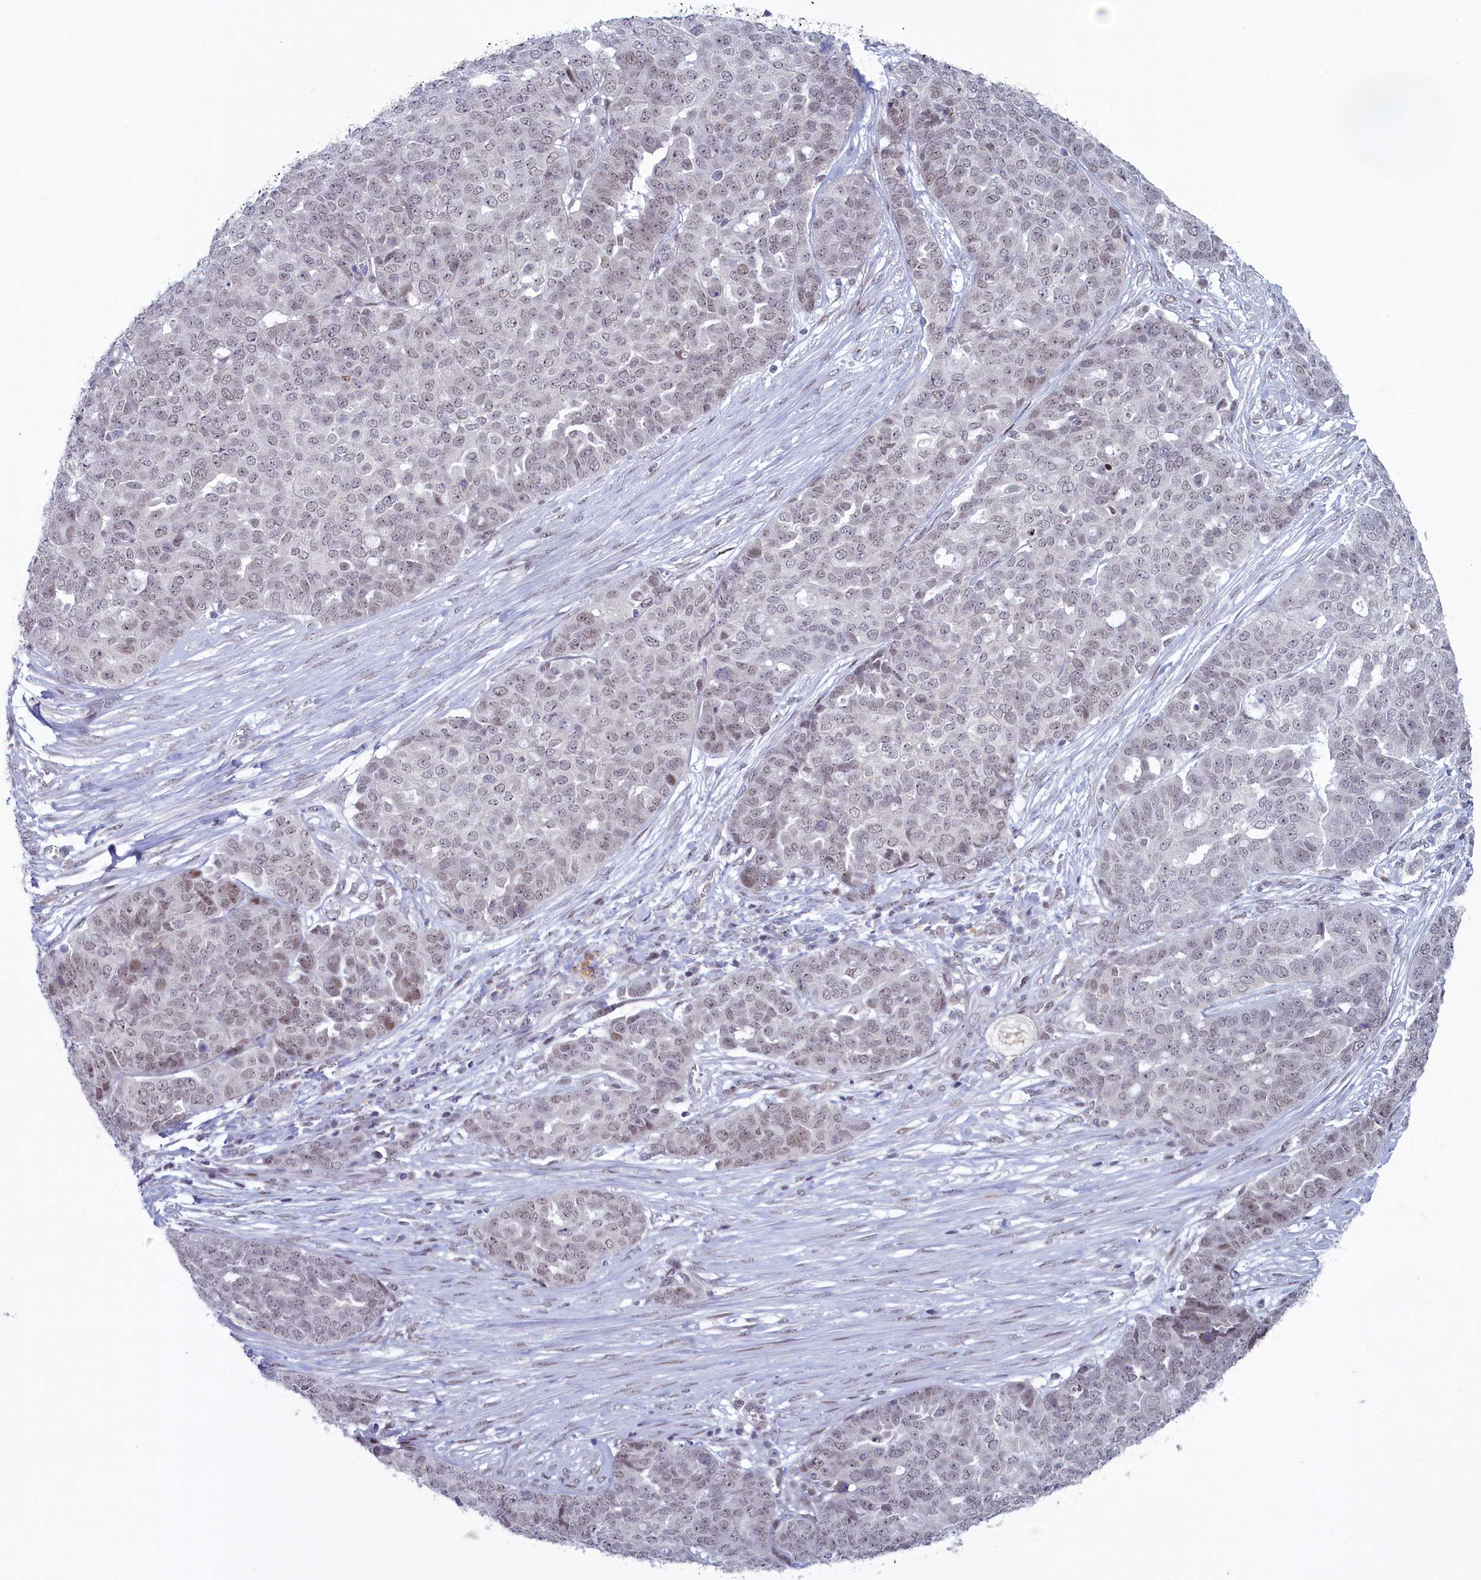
{"staining": {"intensity": "weak", "quantity": "<25%", "location": "nuclear"}, "tissue": "ovarian cancer", "cell_type": "Tumor cells", "image_type": "cancer", "snomed": [{"axis": "morphology", "description": "Cystadenocarcinoma, serous, NOS"}, {"axis": "topography", "description": "Soft tissue"}, {"axis": "topography", "description": "Ovary"}], "caption": "DAB (3,3'-diaminobenzidine) immunohistochemical staining of human ovarian cancer demonstrates no significant expression in tumor cells. Brightfield microscopy of immunohistochemistry (IHC) stained with DAB (brown) and hematoxylin (blue), captured at high magnification.", "gene": "ATF7IP2", "patient": {"sex": "female", "age": 57}}